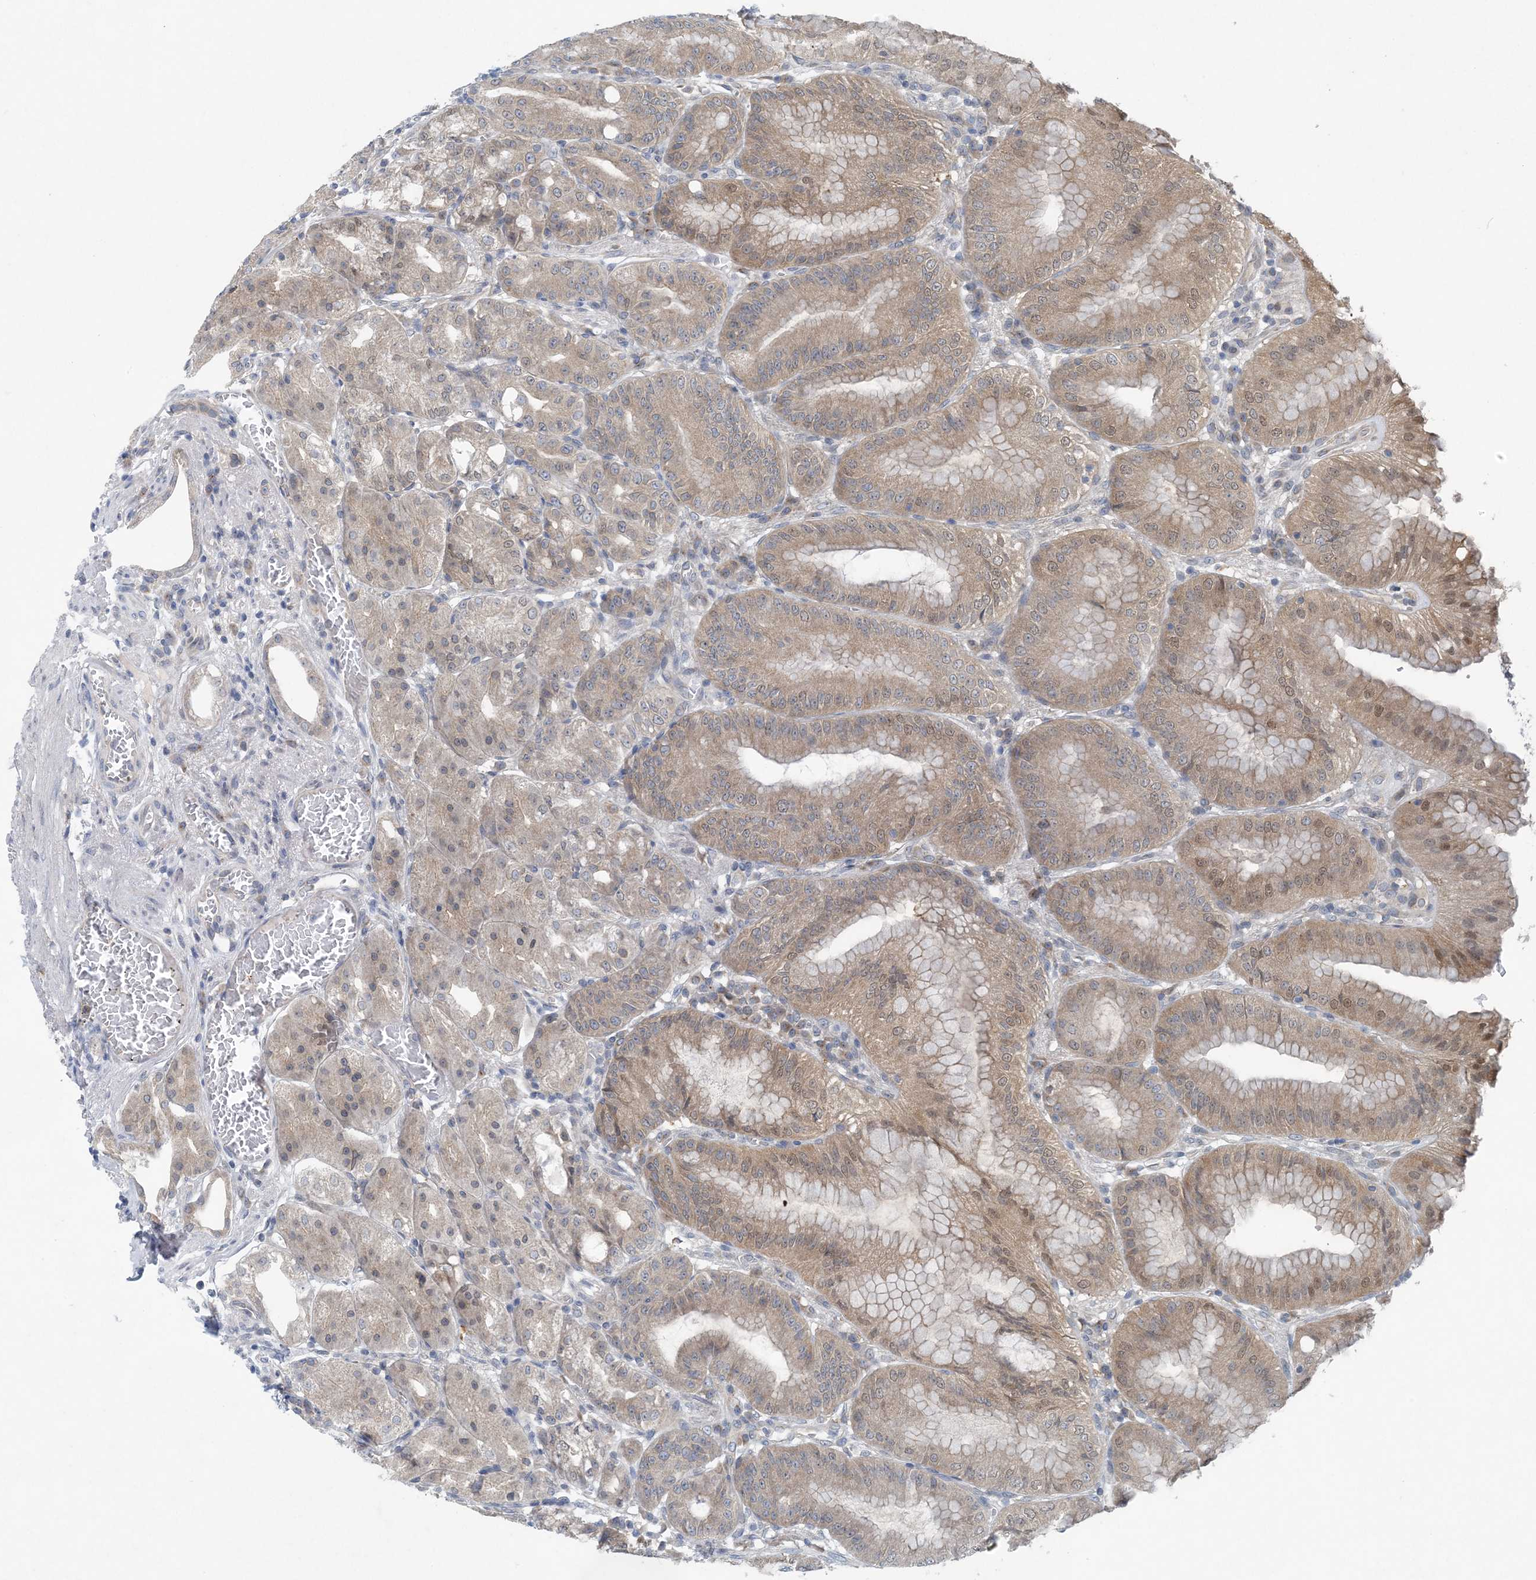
{"staining": {"intensity": "moderate", "quantity": "25%-75%", "location": "cytoplasmic/membranous,nuclear"}, "tissue": "stomach", "cell_type": "Glandular cells", "image_type": "normal", "snomed": [{"axis": "morphology", "description": "Normal tissue, NOS"}, {"axis": "topography", "description": "Stomach, lower"}], "caption": "Stomach was stained to show a protein in brown. There is medium levels of moderate cytoplasmic/membranous,nuclear positivity in about 25%-75% of glandular cells. (IHC, brightfield microscopy, high magnification).", "gene": "HIKESHI", "patient": {"sex": "male", "age": 71}}